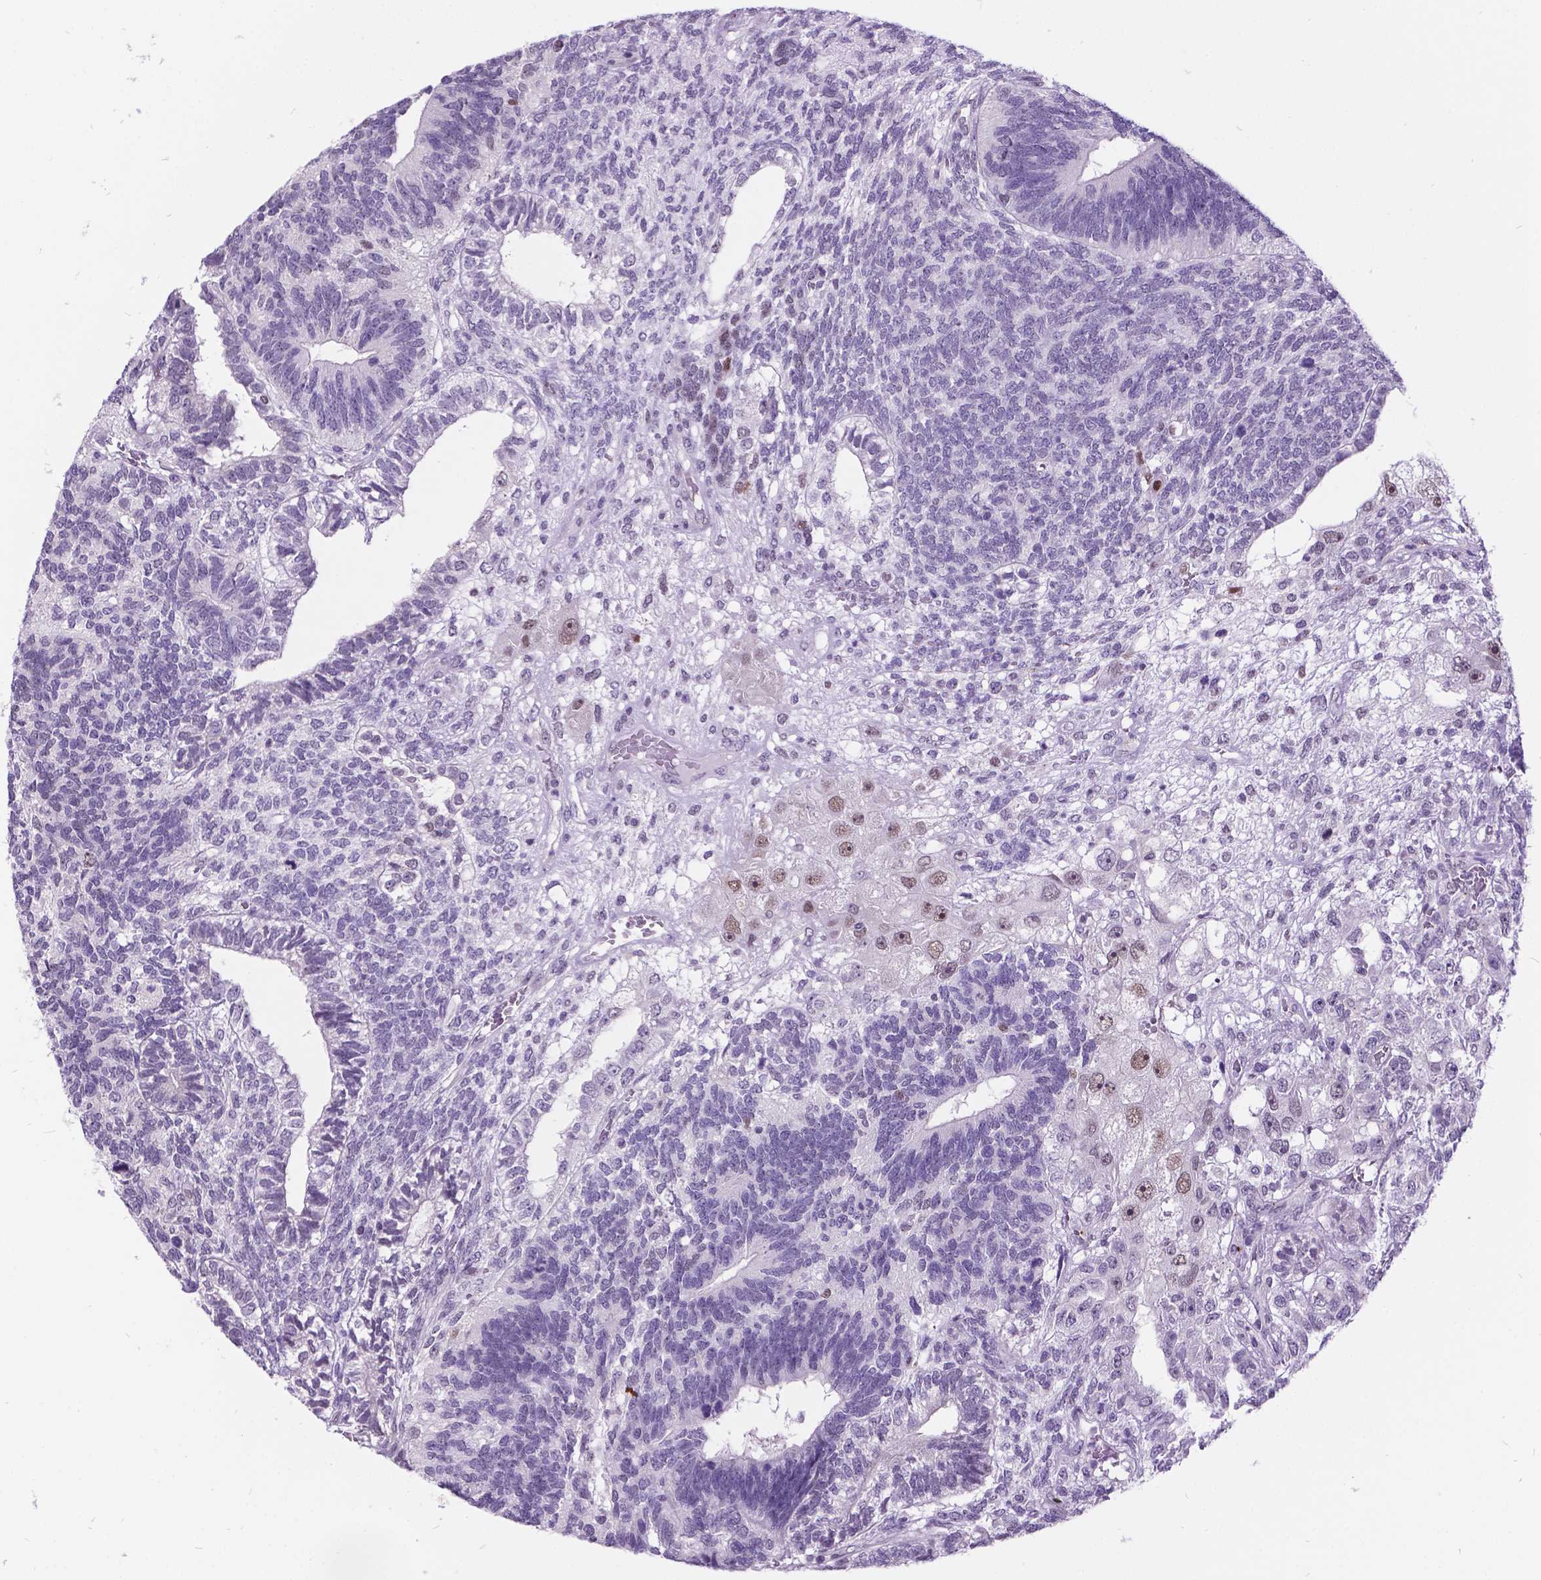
{"staining": {"intensity": "moderate", "quantity": "<25%", "location": "nuclear"}, "tissue": "testis cancer", "cell_type": "Tumor cells", "image_type": "cancer", "snomed": [{"axis": "morphology", "description": "Seminoma, NOS"}, {"axis": "morphology", "description": "Carcinoma, Embryonal, NOS"}, {"axis": "topography", "description": "Testis"}], "caption": "Human testis cancer (seminoma) stained with a protein marker shows moderate staining in tumor cells.", "gene": "DPF3", "patient": {"sex": "male", "age": 41}}